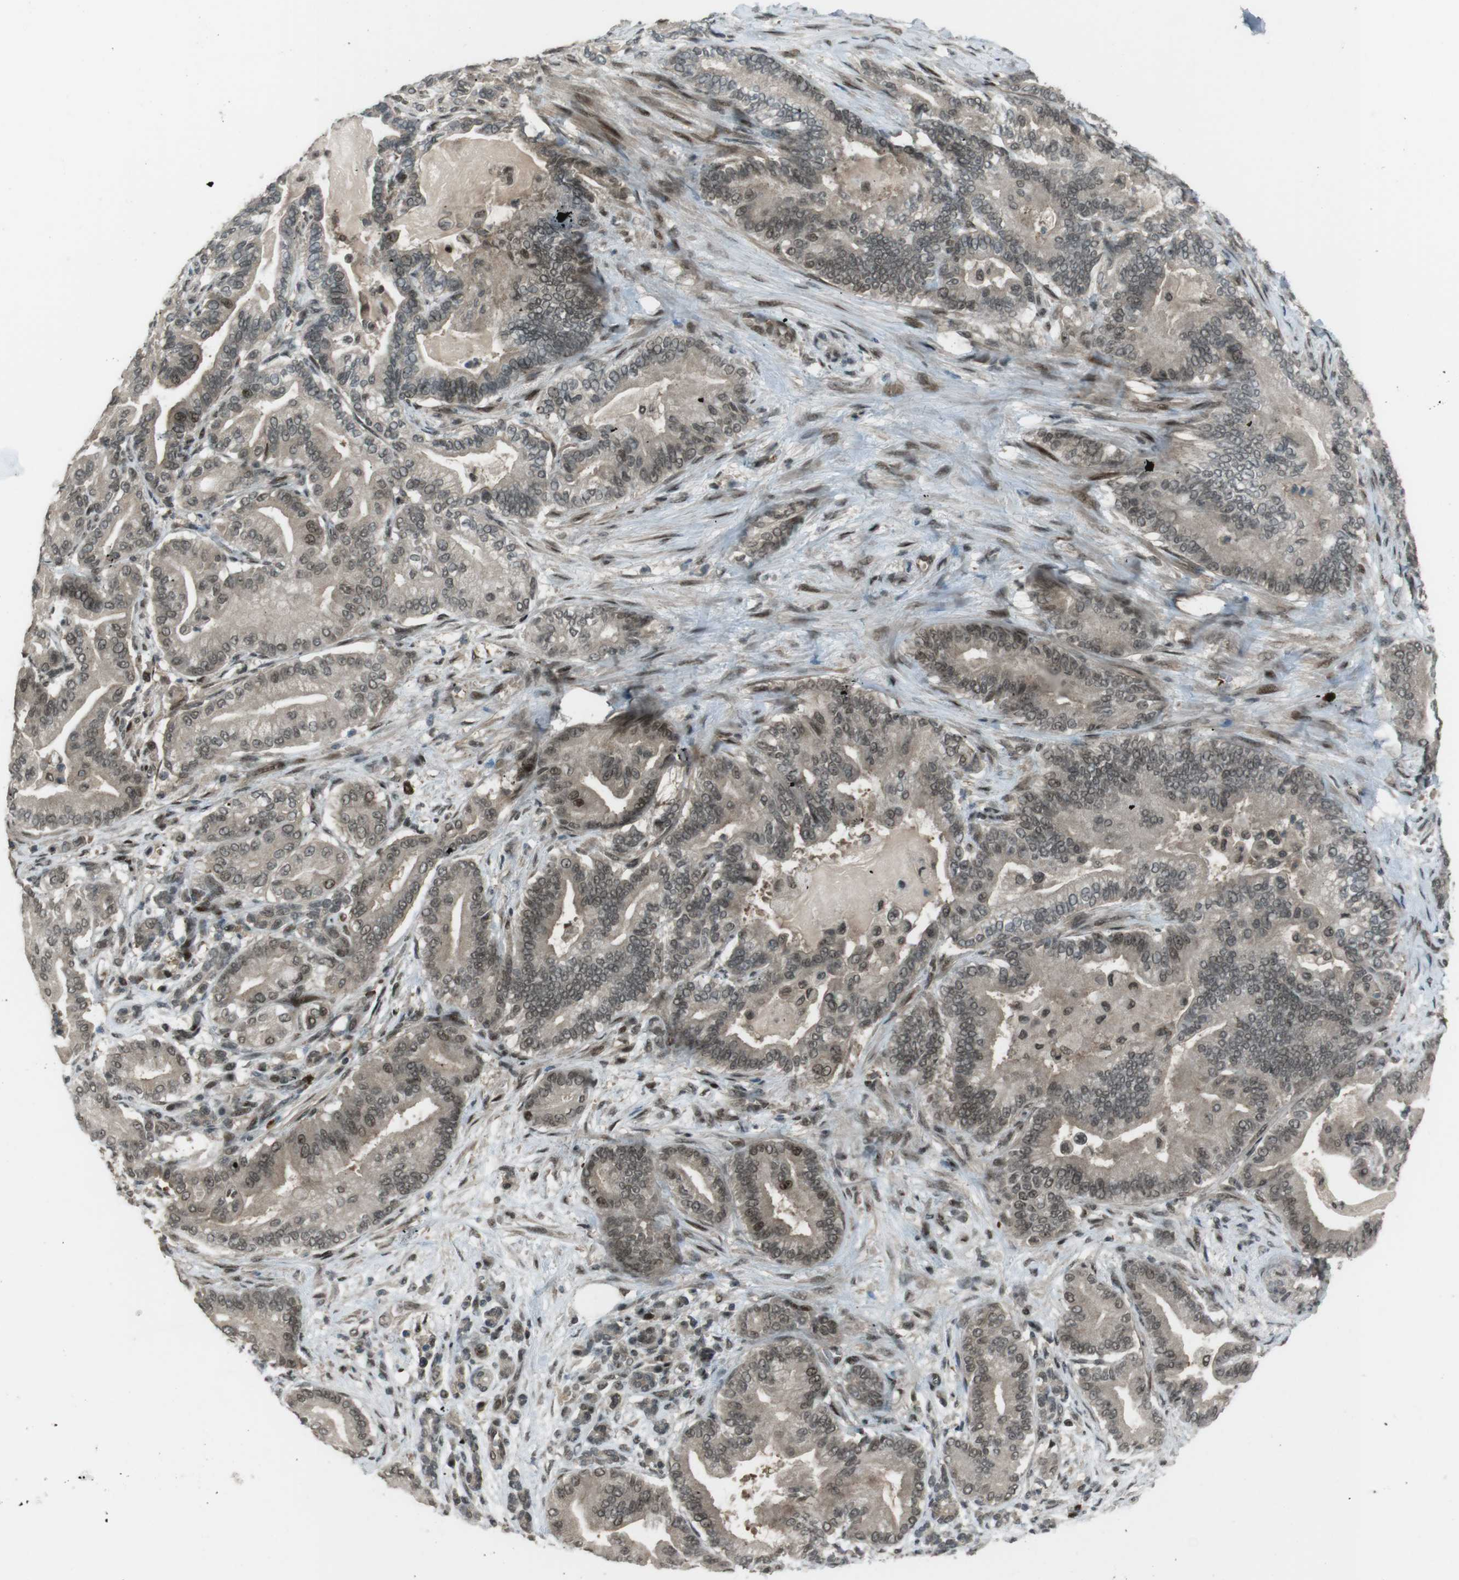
{"staining": {"intensity": "moderate", "quantity": "<25%", "location": "cytoplasmic/membranous,nuclear"}, "tissue": "pancreatic cancer", "cell_type": "Tumor cells", "image_type": "cancer", "snomed": [{"axis": "morphology", "description": "Normal tissue, NOS"}, {"axis": "morphology", "description": "Adenocarcinoma, NOS"}, {"axis": "topography", "description": "Pancreas"}], "caption": "Human pancreatic cancer stained for a protein (brown) shows moderate cytoplasmic/membranous and nuclear positive positivity in approximately <25% of tumor cells.", "gene": "SLITRK5", "patient": {"sex": "male", "age": 63}}